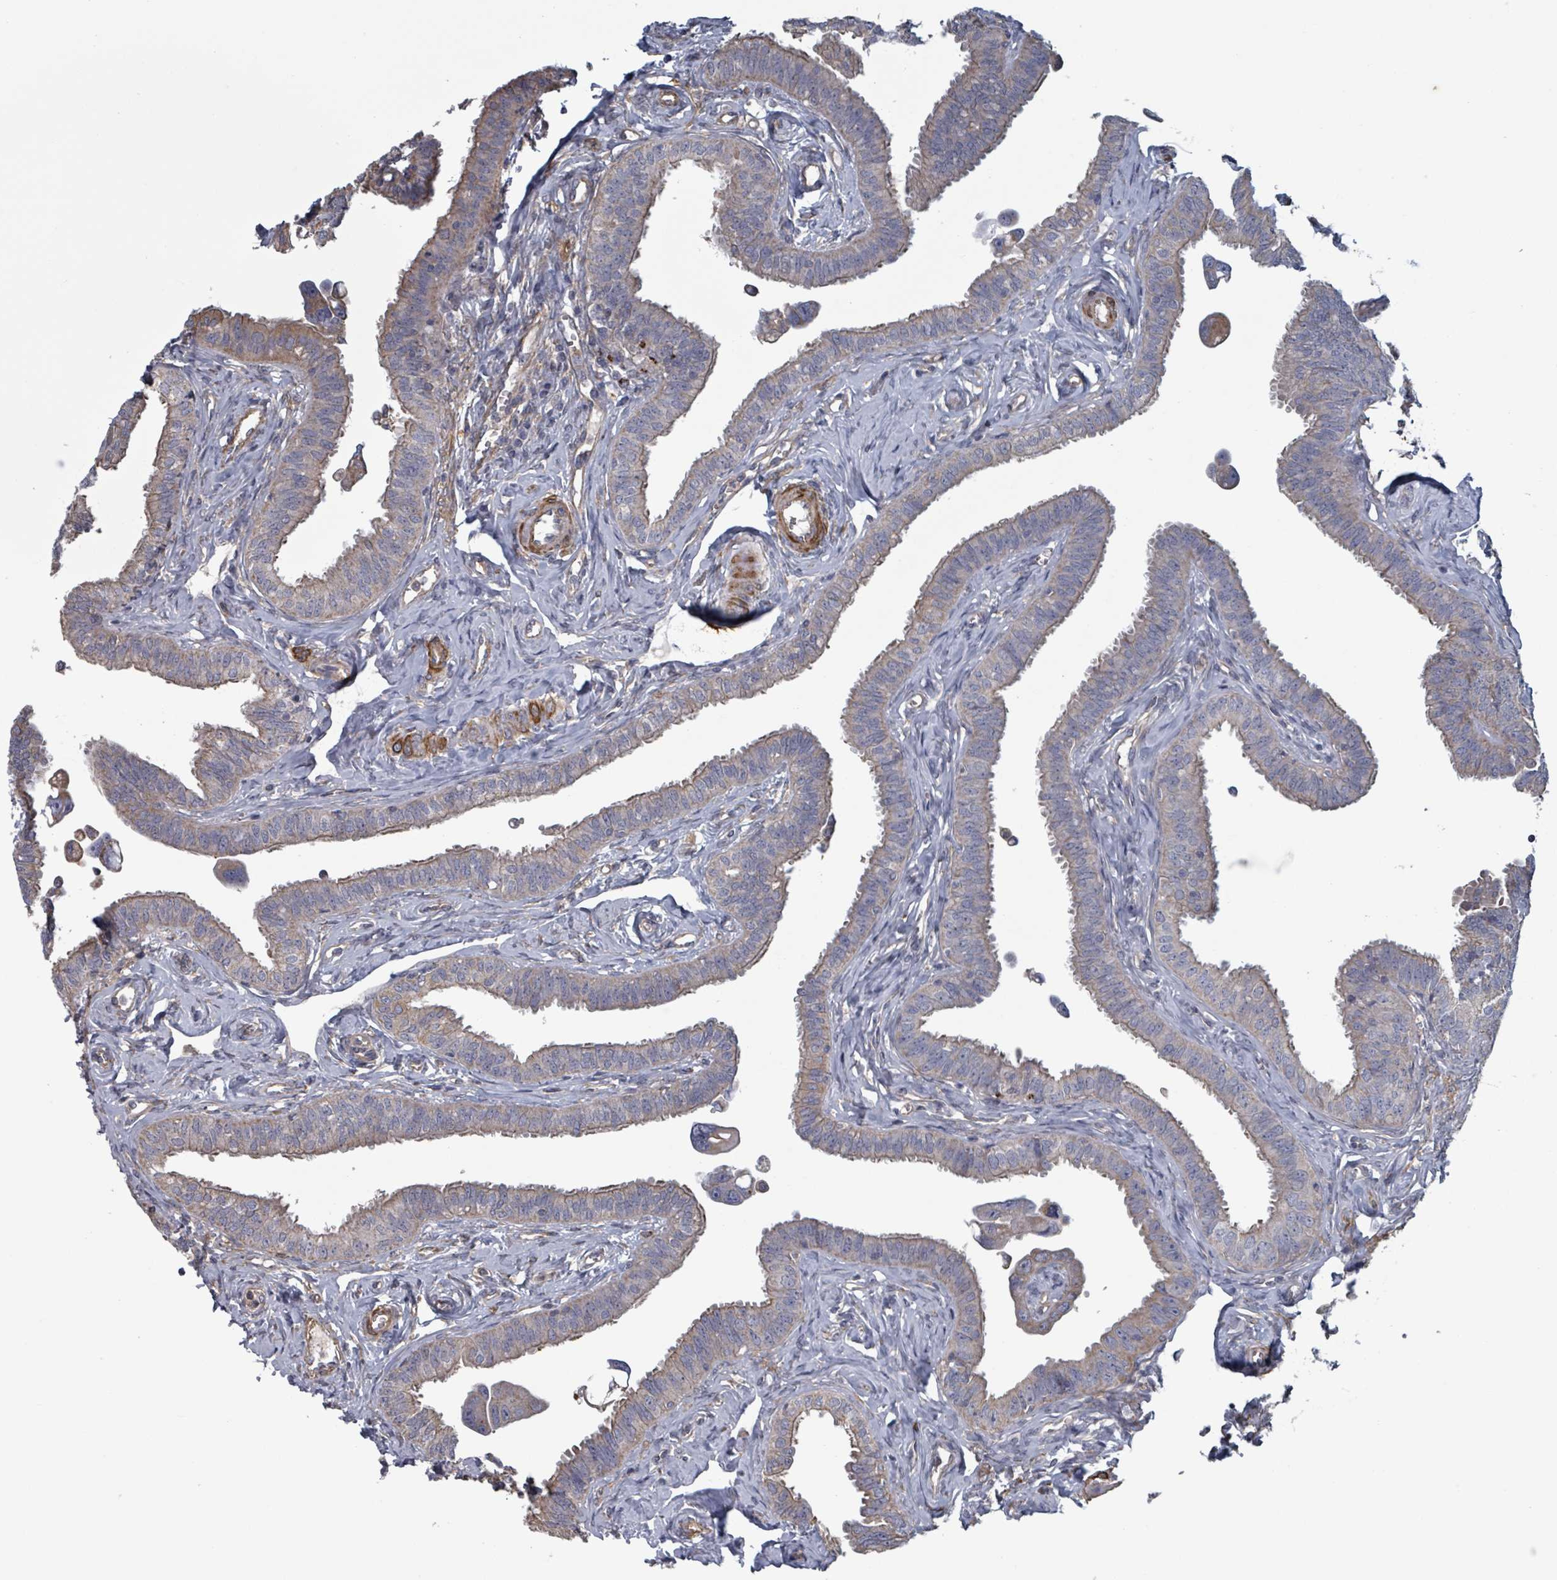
{"staining": {"intensity": "weak", "quantity": "25%-75%", "location": "cytoplasmic/membranous"}, "tissue": "fallopian tube", "cell_type": "Glandular cells", "image_type": "normal", "snomed": [{"axis": "morphology", "description": "Normal tissue, NOS"}, {"axis": "morphology", "description": "Carcinoma, NOS"}, {"axis": "topography", "description": "Fallopian tube"}, {"axis": "topography", "description": "Ovary"}], "caption": "The photomicrograph displays immunohistochemical staining of normal fallopian tube. There is weak cytoplasmic/membranous expression is present in about 25%-75% of glandular cells. The protein of interest is stained brown, and the nuclei are stained in blue (DAB IHC with brightfield microscopy, high magnification).", "gene": "ADCK1", "patient": {"sex": "female", "age": 59}}